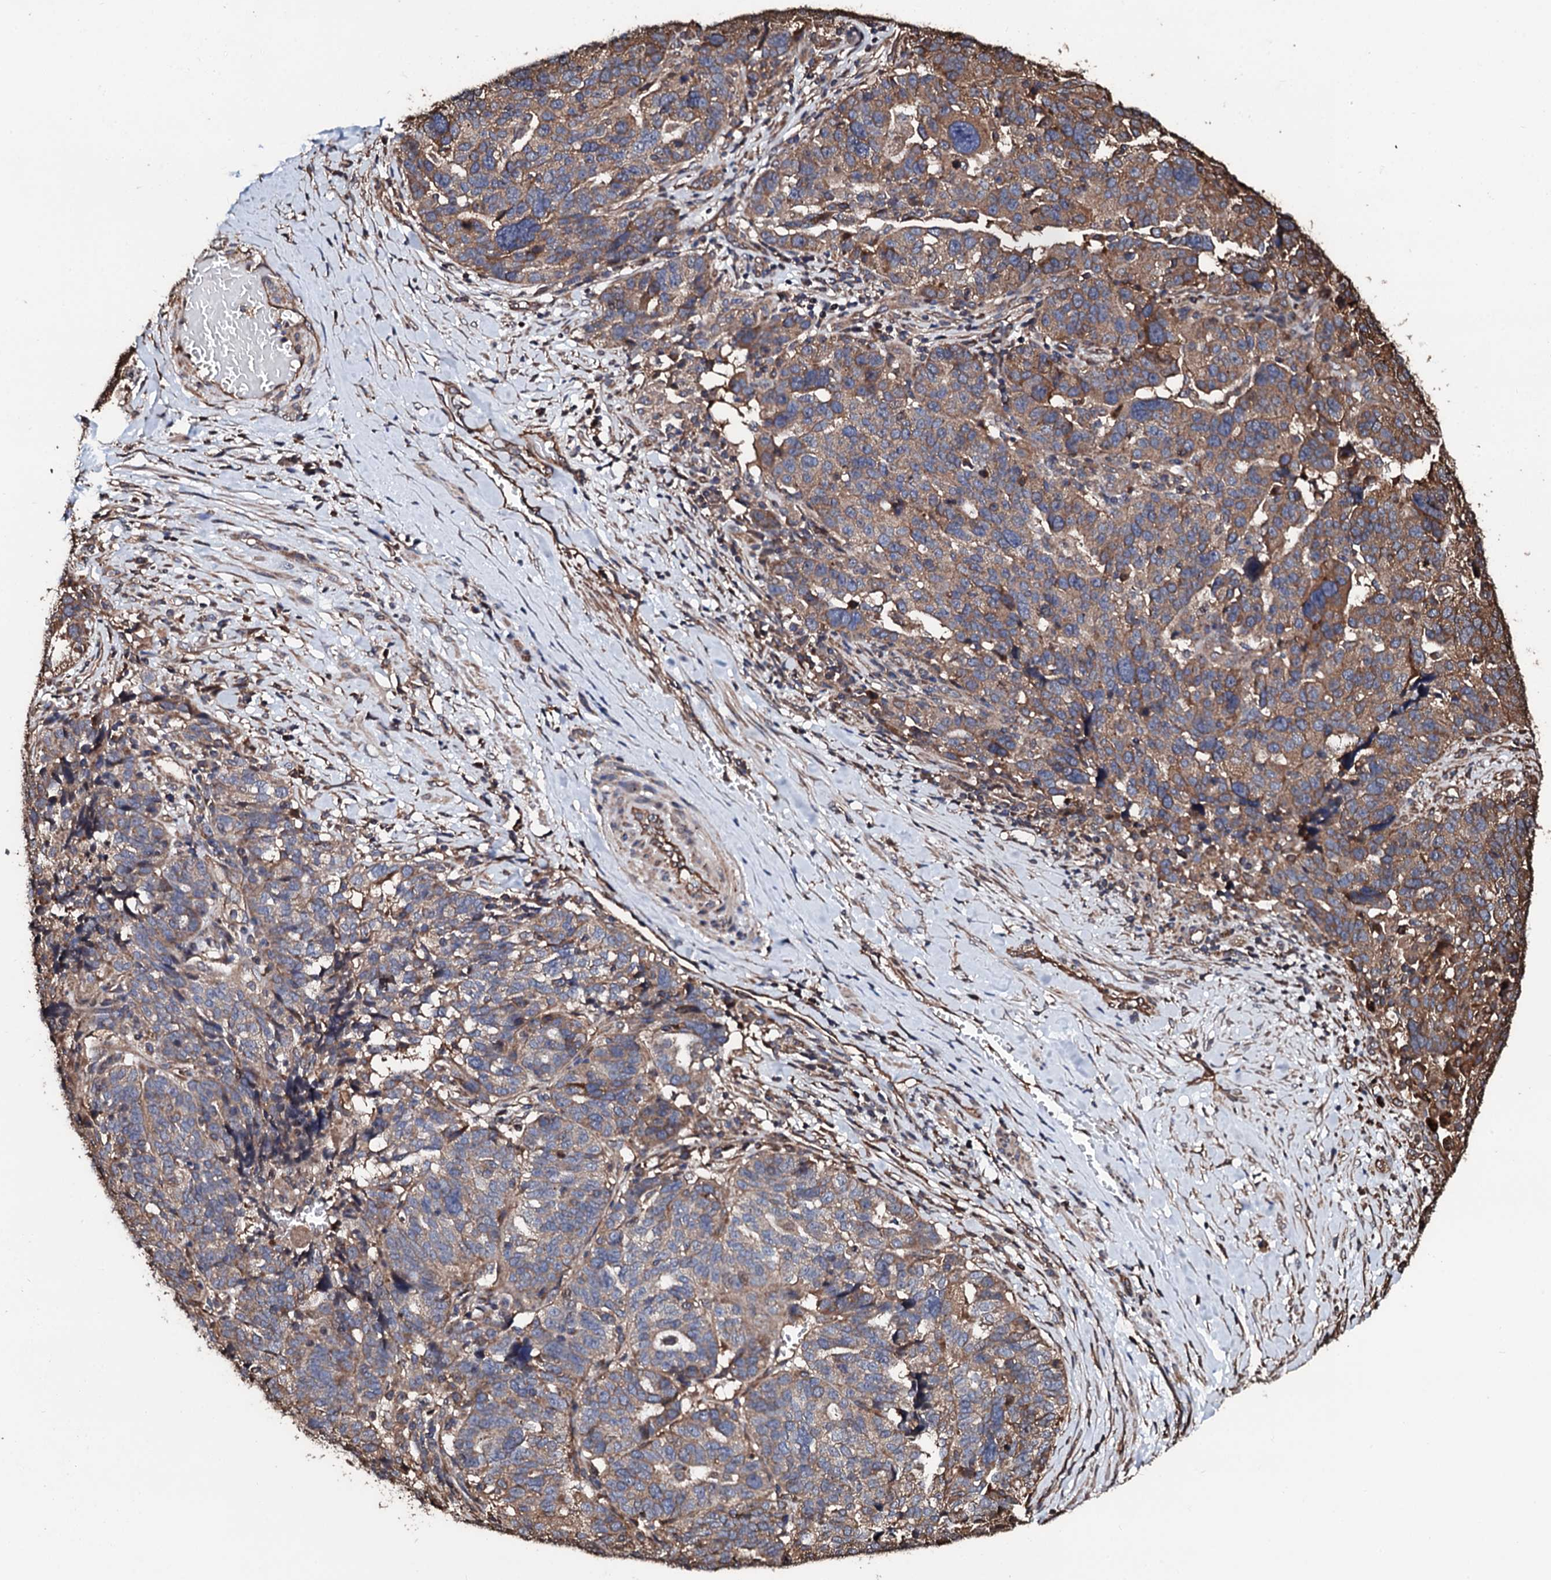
{"staining": {"intensity": "moderate", "quantity": ">75%", "location": "cytoplasmic/membranous"}, "tissue": "ovarian cancer", "cell_type": "Tumor cells", "image_type": "cancer", "snomed": [{"axis": "morphology", "description": "Cystadenocarcinoma, serous, NOS"}, {"axis": "topography", "description": "Ovary"}], "caption": "Human ovarian cancer stained for a protein (brown) shows moderate cytoplasmic/membranous positive positivity in about >75% of tumor cells.", "gene": "CKAP5", "patient": {"sex": "female", "age": 59}}